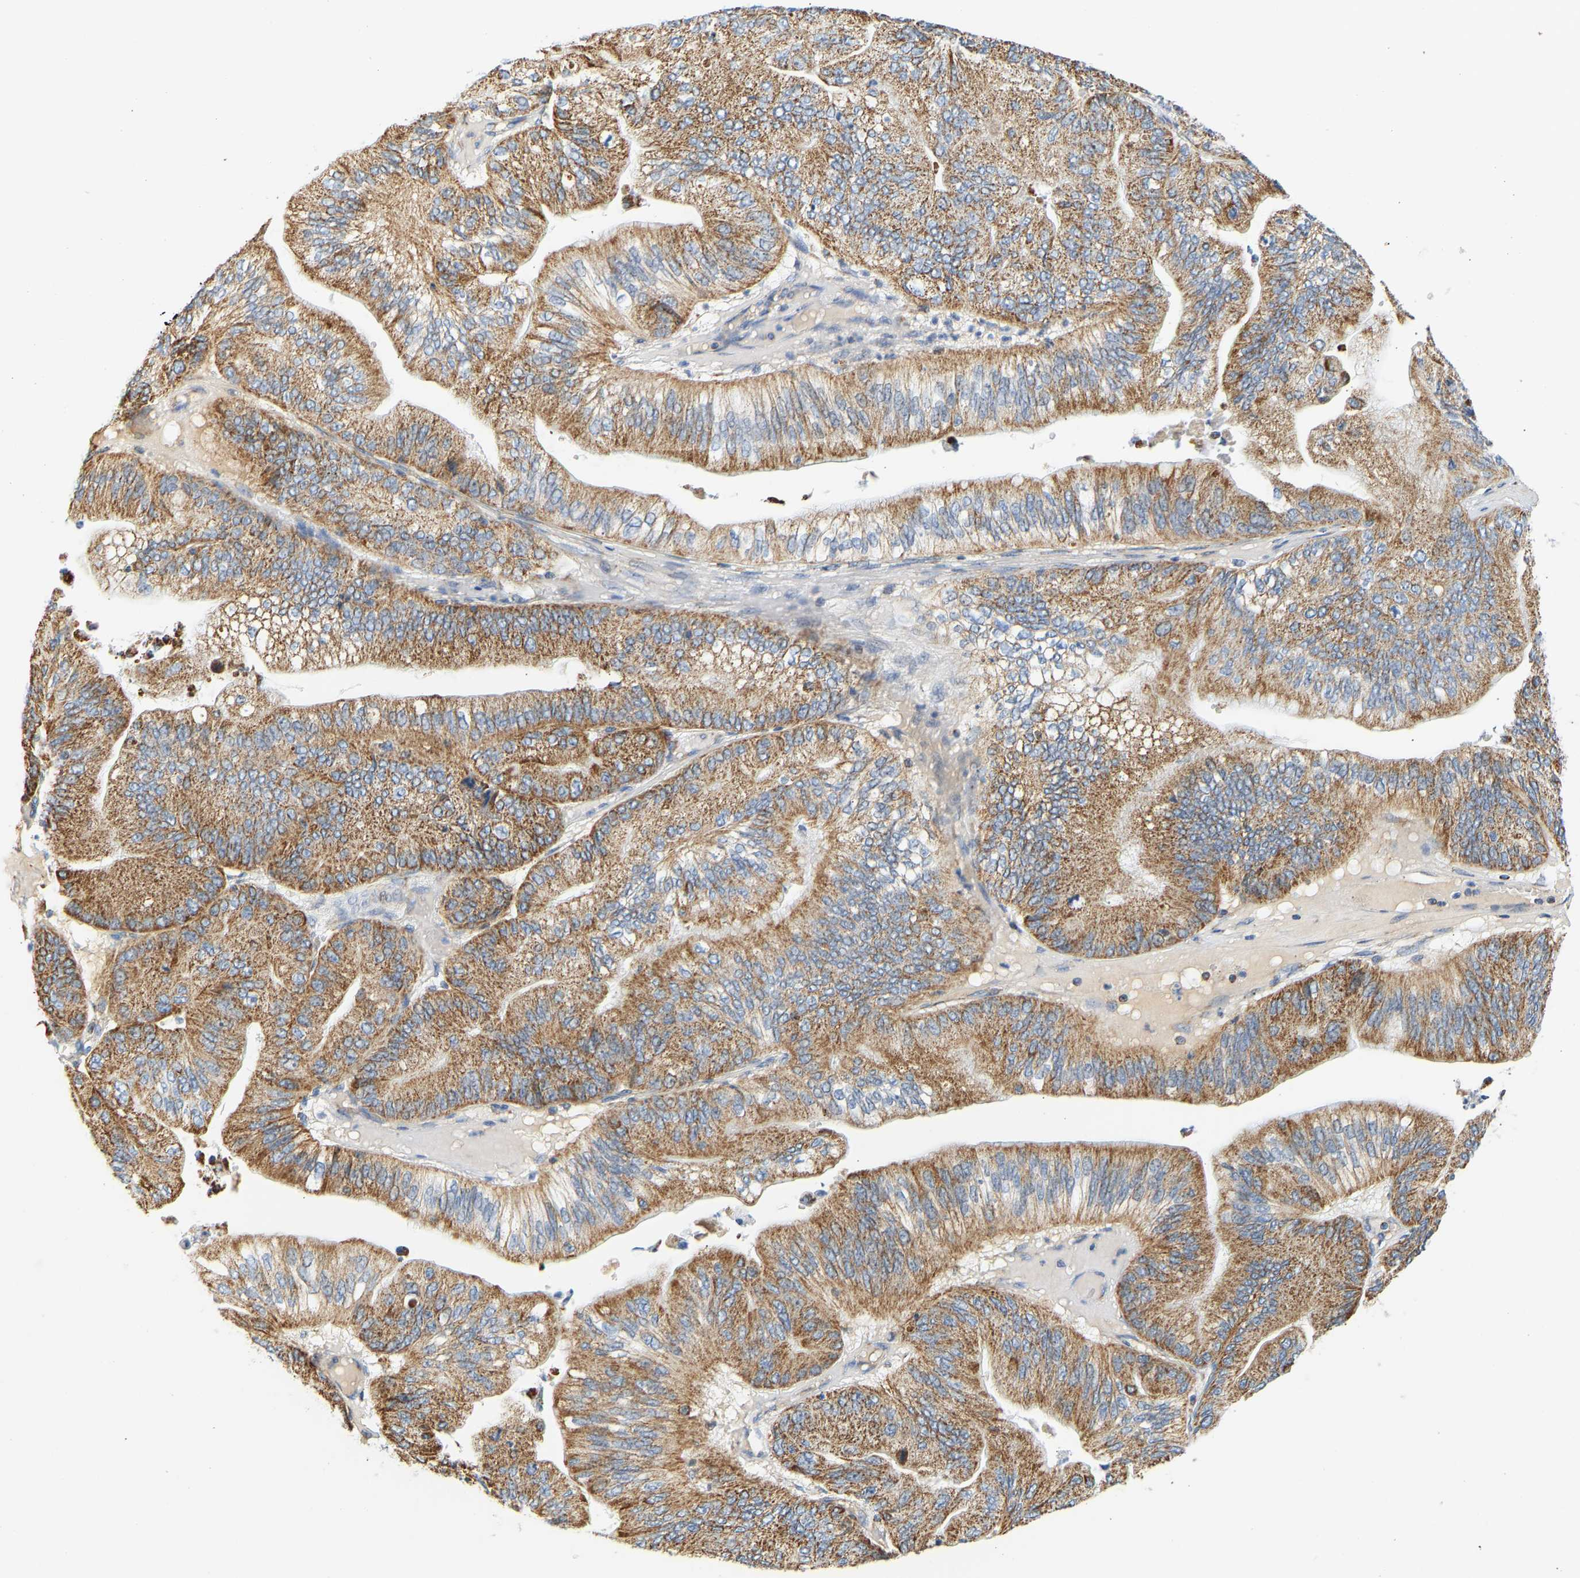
{"staining": {"intensity": "moderate", "quantity": ">75%", "location": "cytoplasmic/membranous"}, "tissue": "ovarian cancer", "cell_type": "Tumor cells", "image_type": "cancer", "snomed": [{"axis": "morphology", "description": "Cystadenocarcinoma, mucinous, NOS"}, {"axis": "topography", "description": "Ovary"}], "caption": "This is an image of immunohistochemistry (IHC) staining of ovarian cancer, which shows moderate positivity in the cytoplasmic/membranous of tumor cells.", "gene": "GRPEL2", "patient": {"sex": "female", "age": 61}}